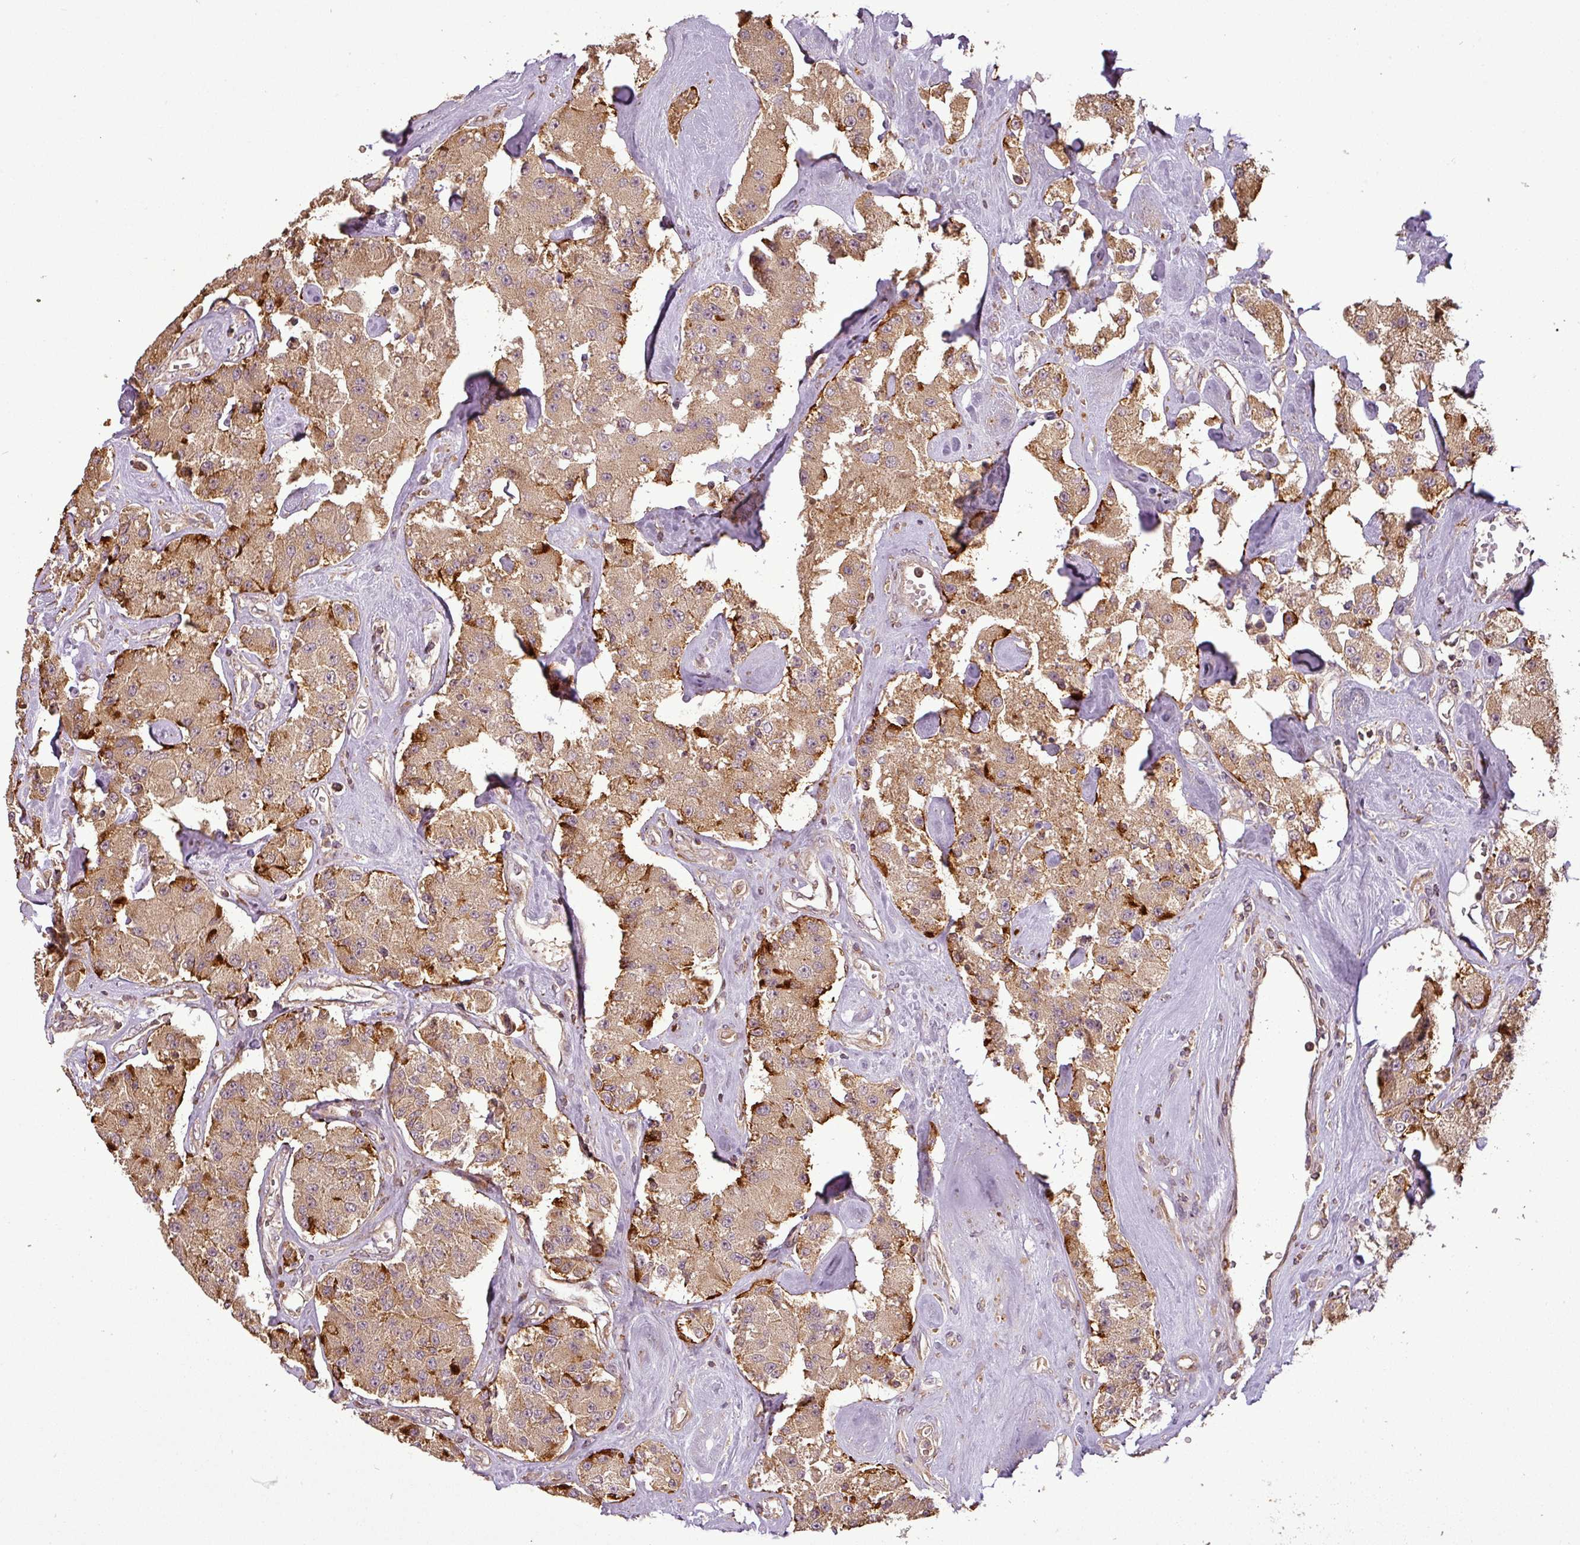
{"staining": {"intensity": "moderate", "quantity": ">75%", "location": "cytoplasmic/membranous"}, "tissue": "carcinoid", "cell_type": "Tumor cells", "image_type": "cancer", "snomed": [{"axis": "morphology", "description": "Carcinoid, malignant, NOS"}, {"axis": "topography", "description": "Pancreas"}], "caption": "DAB immunohistochemical staining of carcinoid displays moderate cytoplasmic/membranous protein positivity in about >75% of tumor cells.", "gene": "FAIM", "patient": {"sex": "male", "age": 41}}